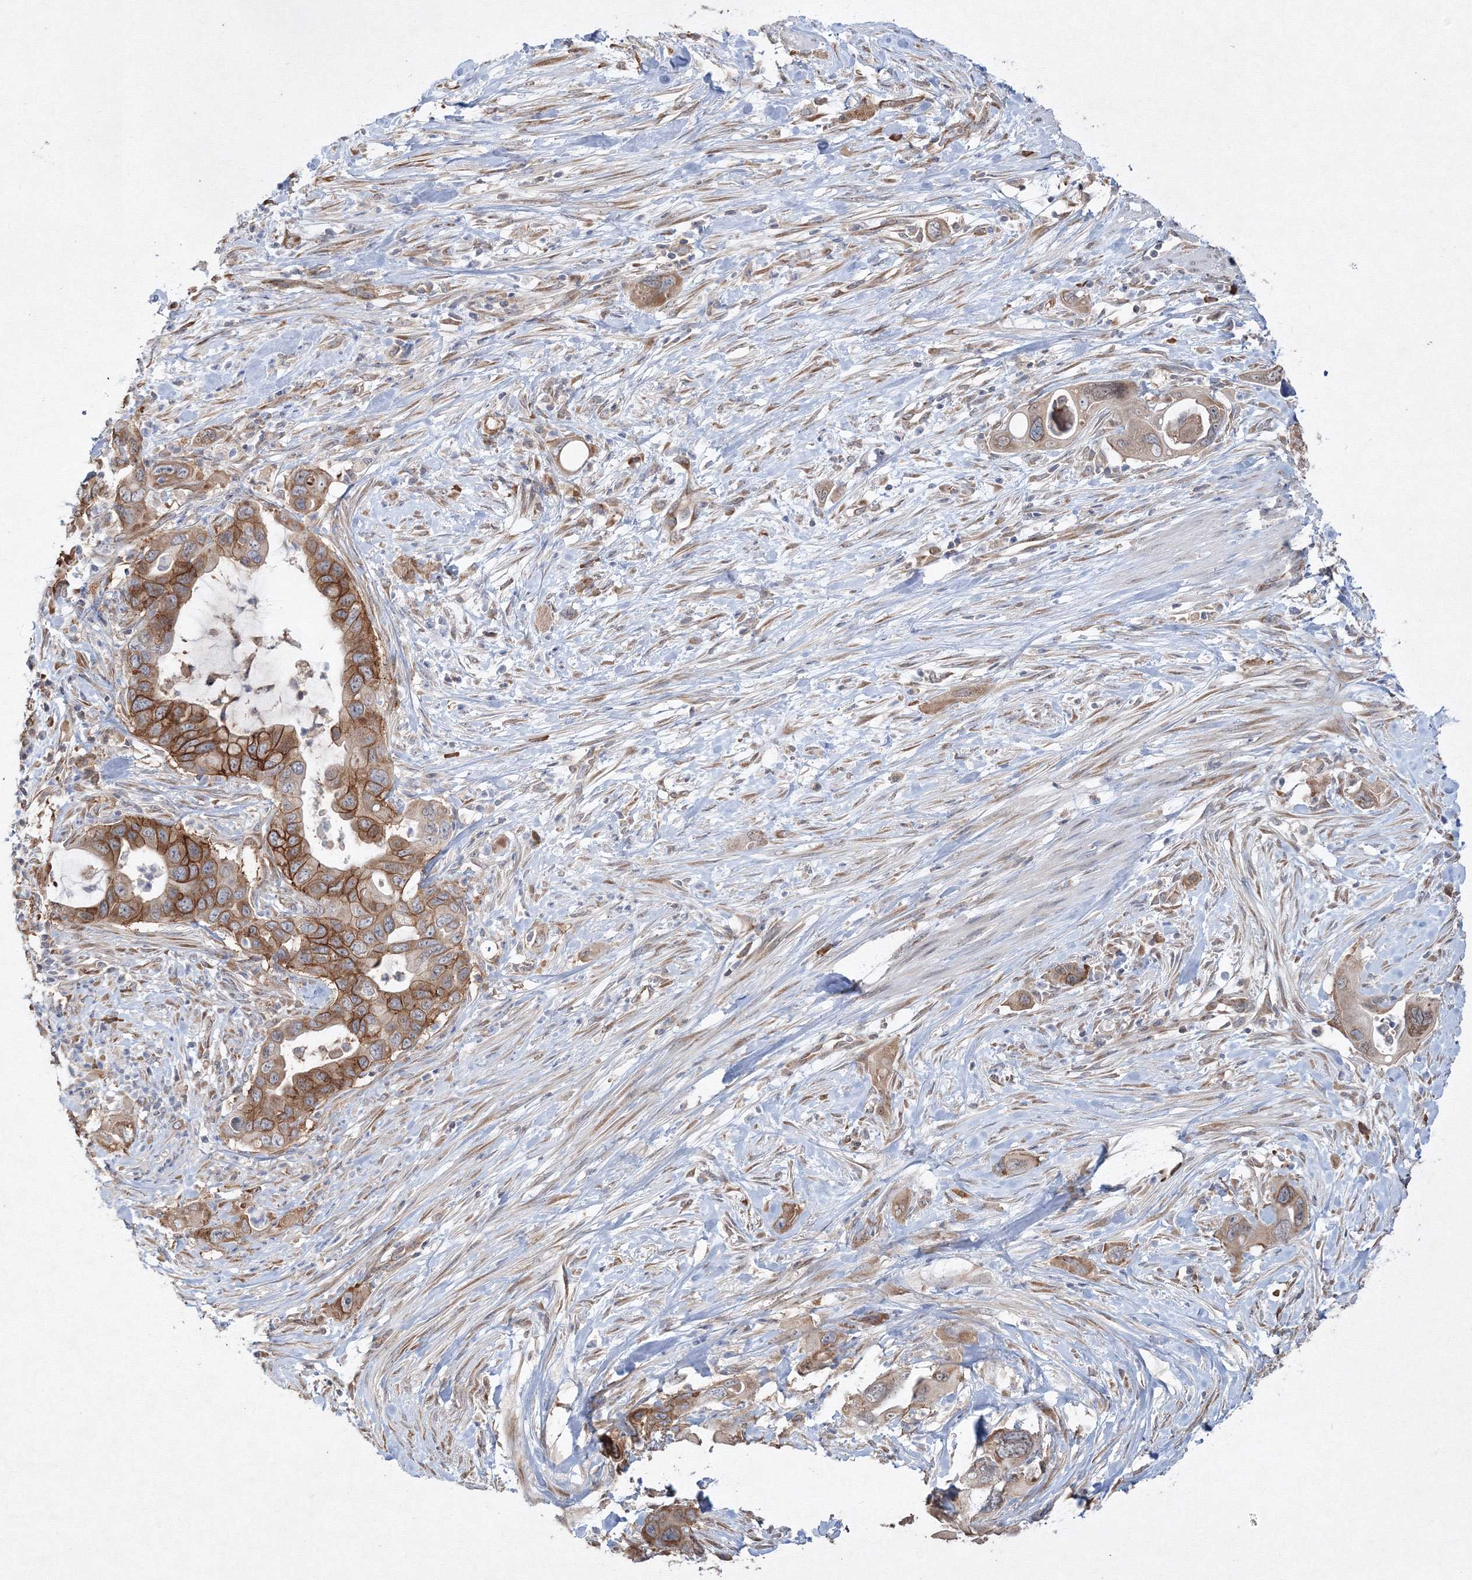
{"staining": {"intensity": "moderate", "quantity": ">75%", "location": "cytoplasmic/membranous"}, "tissue": "pancreatic cancer", "cell_type": "Tumor cells", "image_type": "cancer", "snomed": [{"axis": "morphology", "description": "Adenocarcinoma, NOS"}, {"axis": "topography", "description": "Pancreas"}], "caption": "There is medium levels of moderate cytoplasmic/membranous staining in tumor cells of adenocarcinoma (pancreatic), as demonstrated by immunohistochemical staining (brown color).", "gene": "FBXL8", "patient": {"sex": "female", "age": 71}}